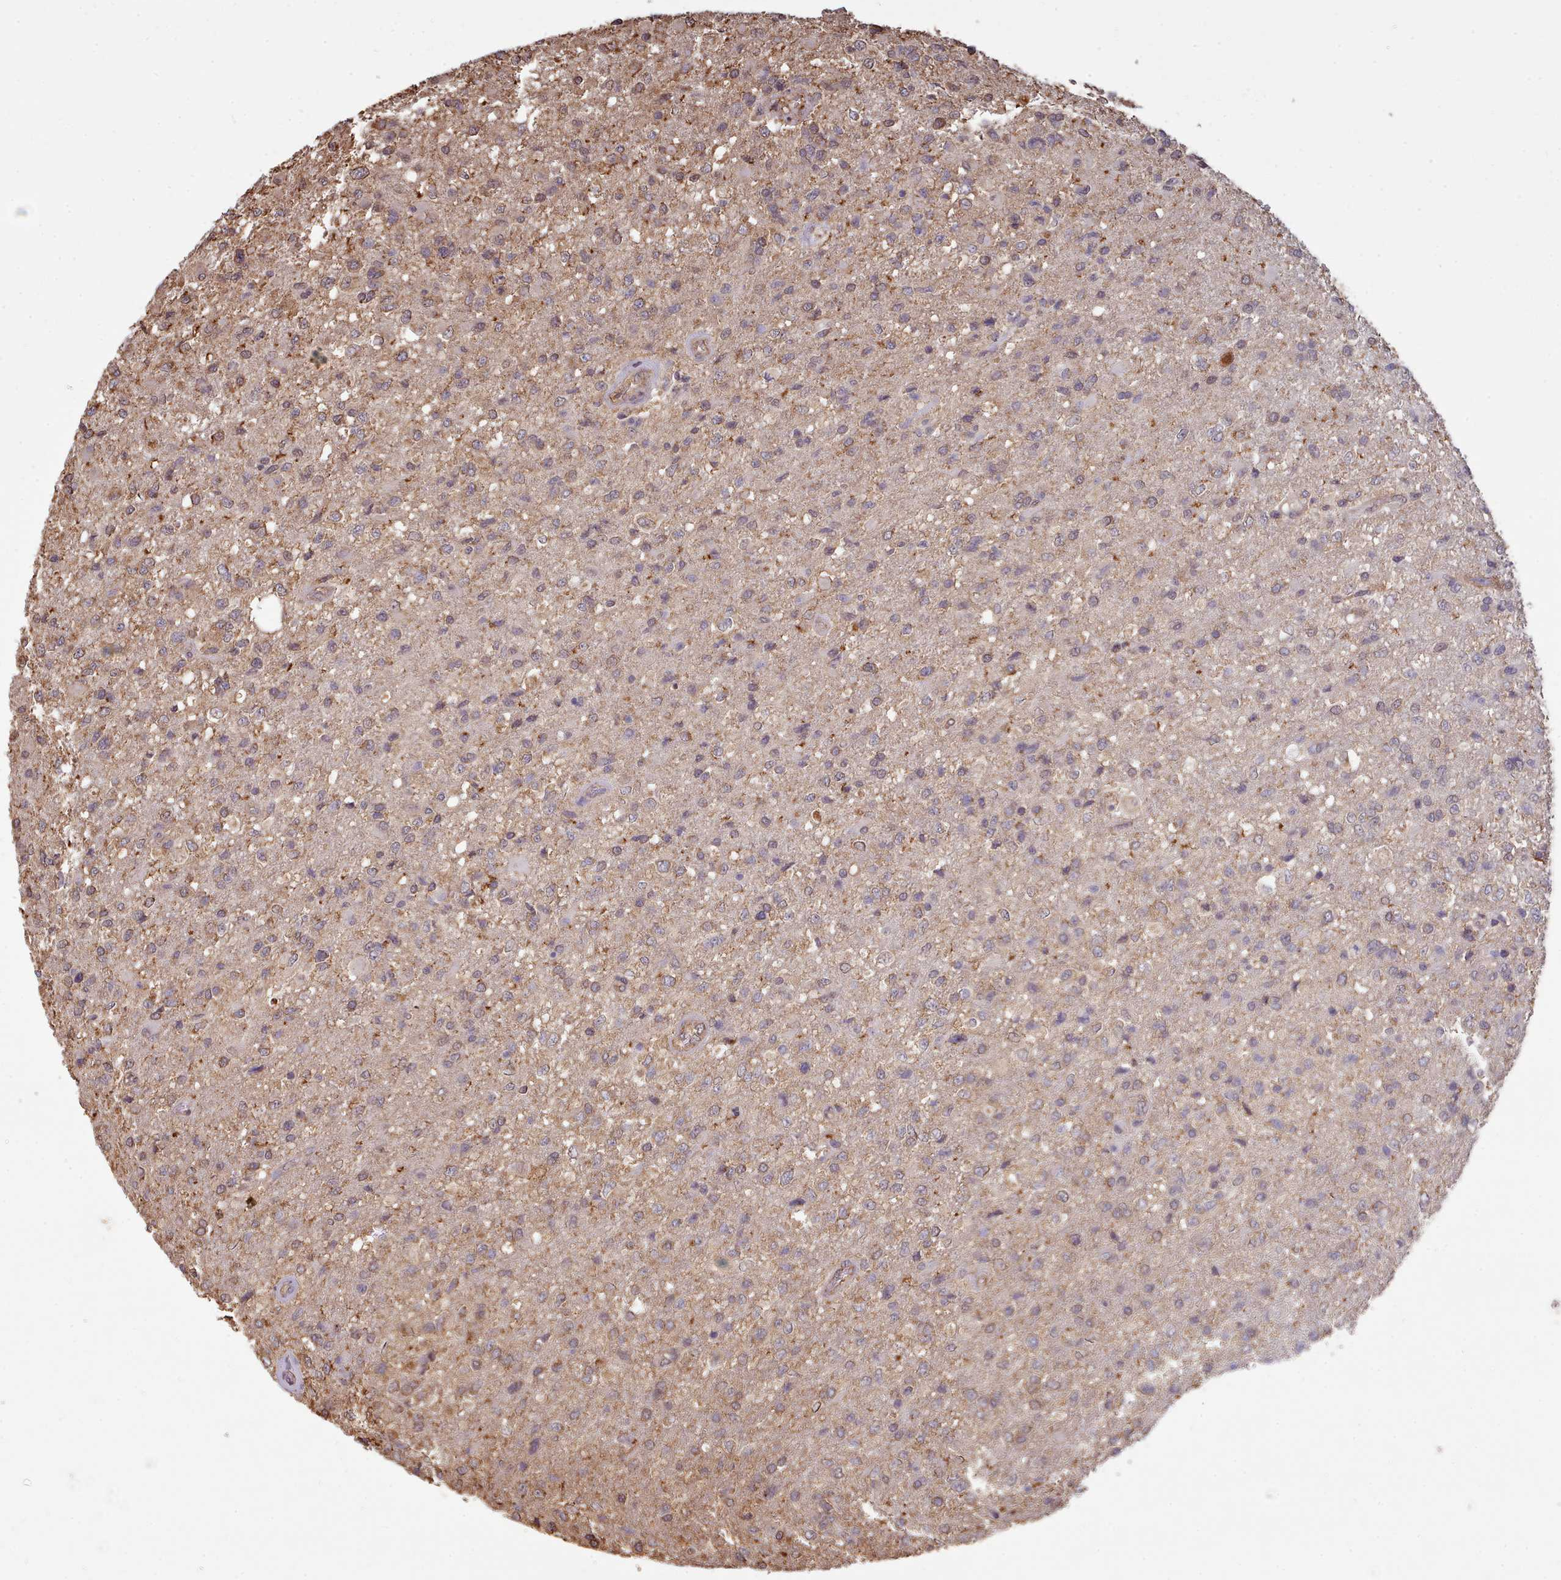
{"staining": {"intensity": "weak", "quantity": "<25%", "location": "cytoplasmic/membranous"}, "tissue": "glioma", "cell_type": "Tumor cells", "image_type": "cancer", "snomed": [{"axis": "morphology", "description": "Glioma, malignant, High grade"}, {"axis": "topography", "description": "Brain"}], "caption": "Human glioma stained for a protein using immunohistochemistry demonstrates no staining in tumor cells.", "gene": "METRN", "patient": {"sex": "female", "age": 74}}